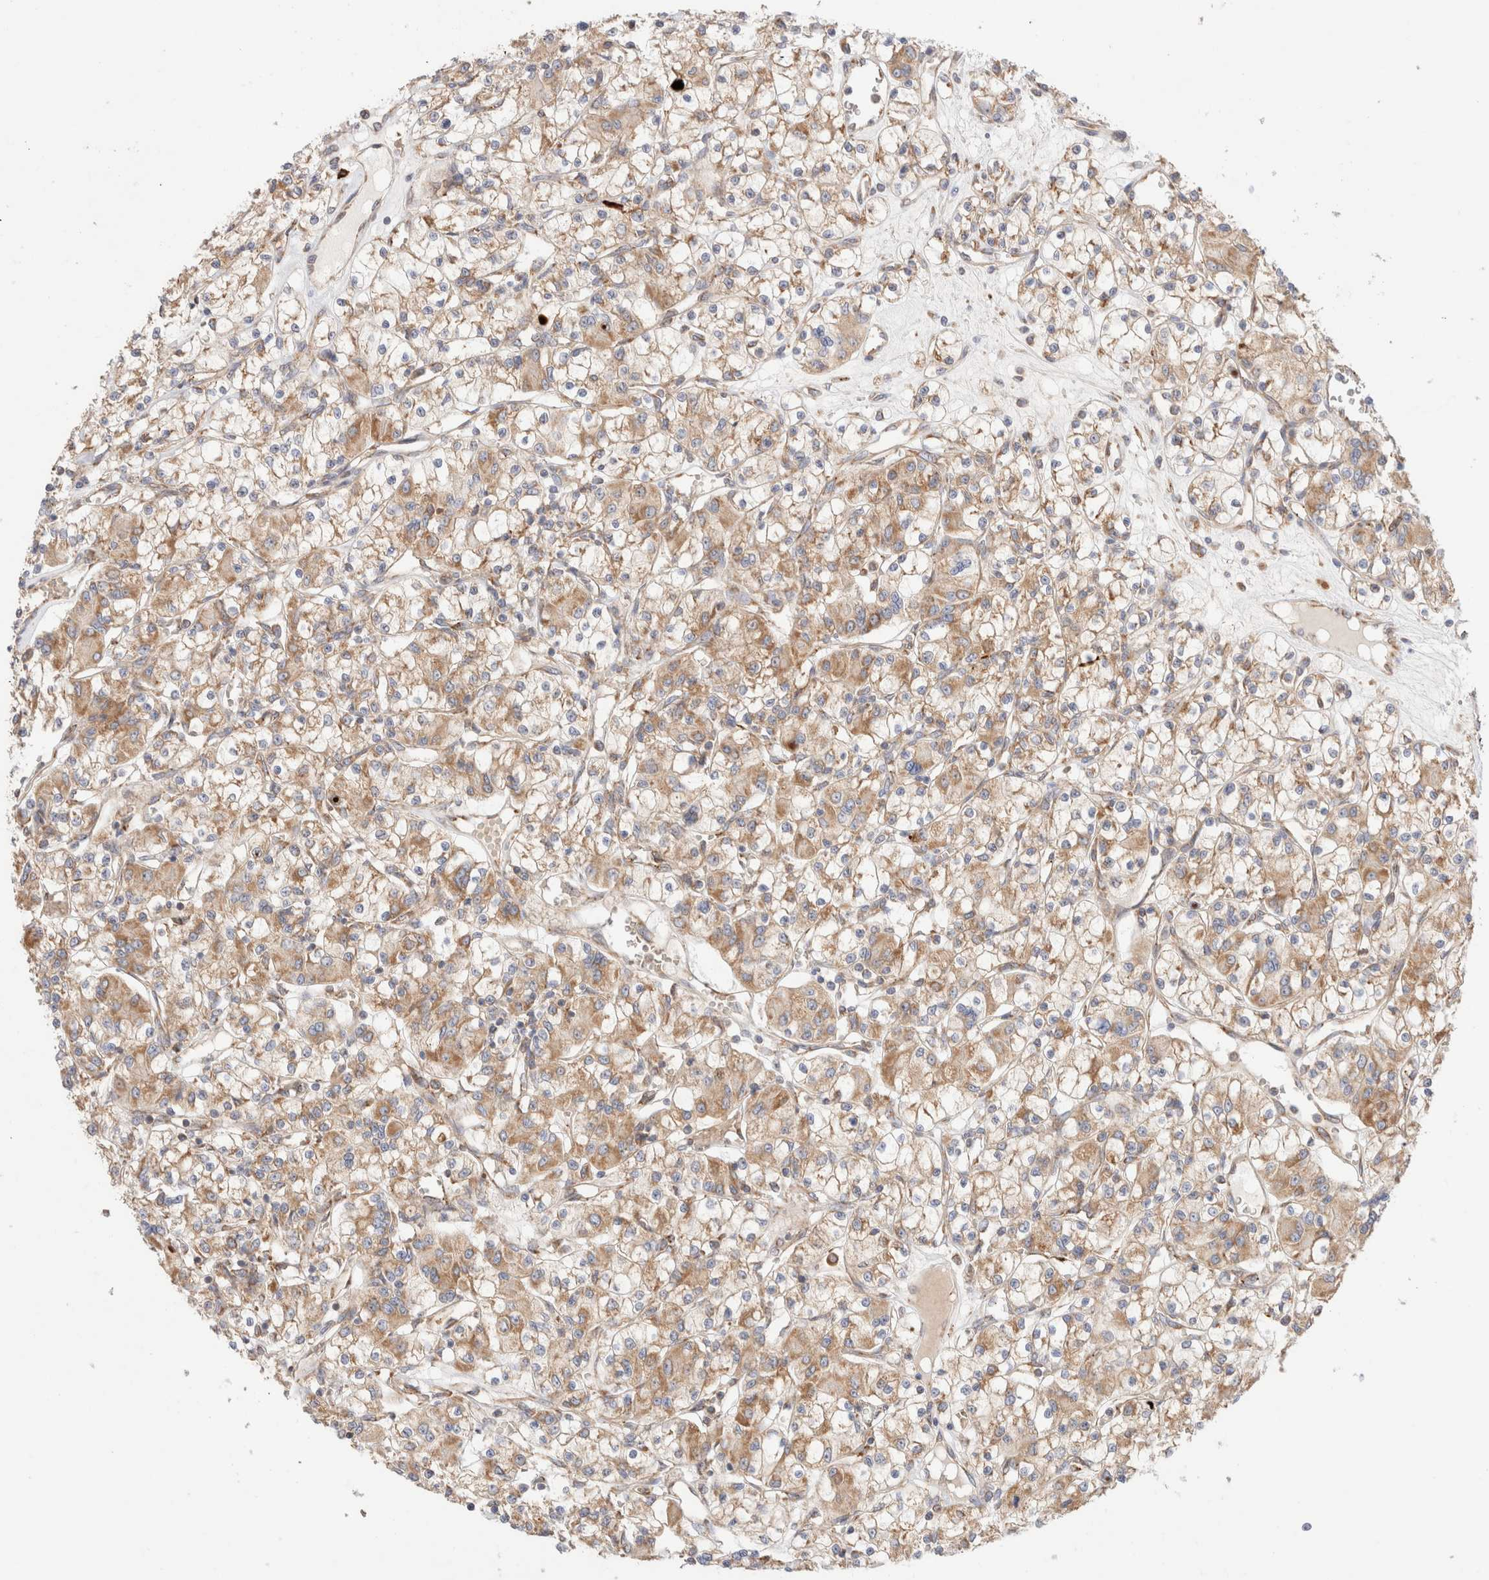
{"staining": {"intensity": "moderate", "quantity": ">75%", "location": "cytoplasmic/membranous"}, "tissue": "renal cancer", "cell_type": "Tumor cells", "image_type": "cancer", "snomed": [{"axis": "morphology", "description": "Adenocarcinoma, NOS"}, {"axis": "topography", "description": "Kidney"}], "caption": "This image reveals renal adenocarcinoma stained with immunohistochemistry (IHC) to label a protein in brown. The cytoplasmic/membranous of tumor cells show moderate positivity for the protein. Nuclei are counter-stained blue.", "gene": "UTS2B", "patient": {"sex": "female", "age": 59}}